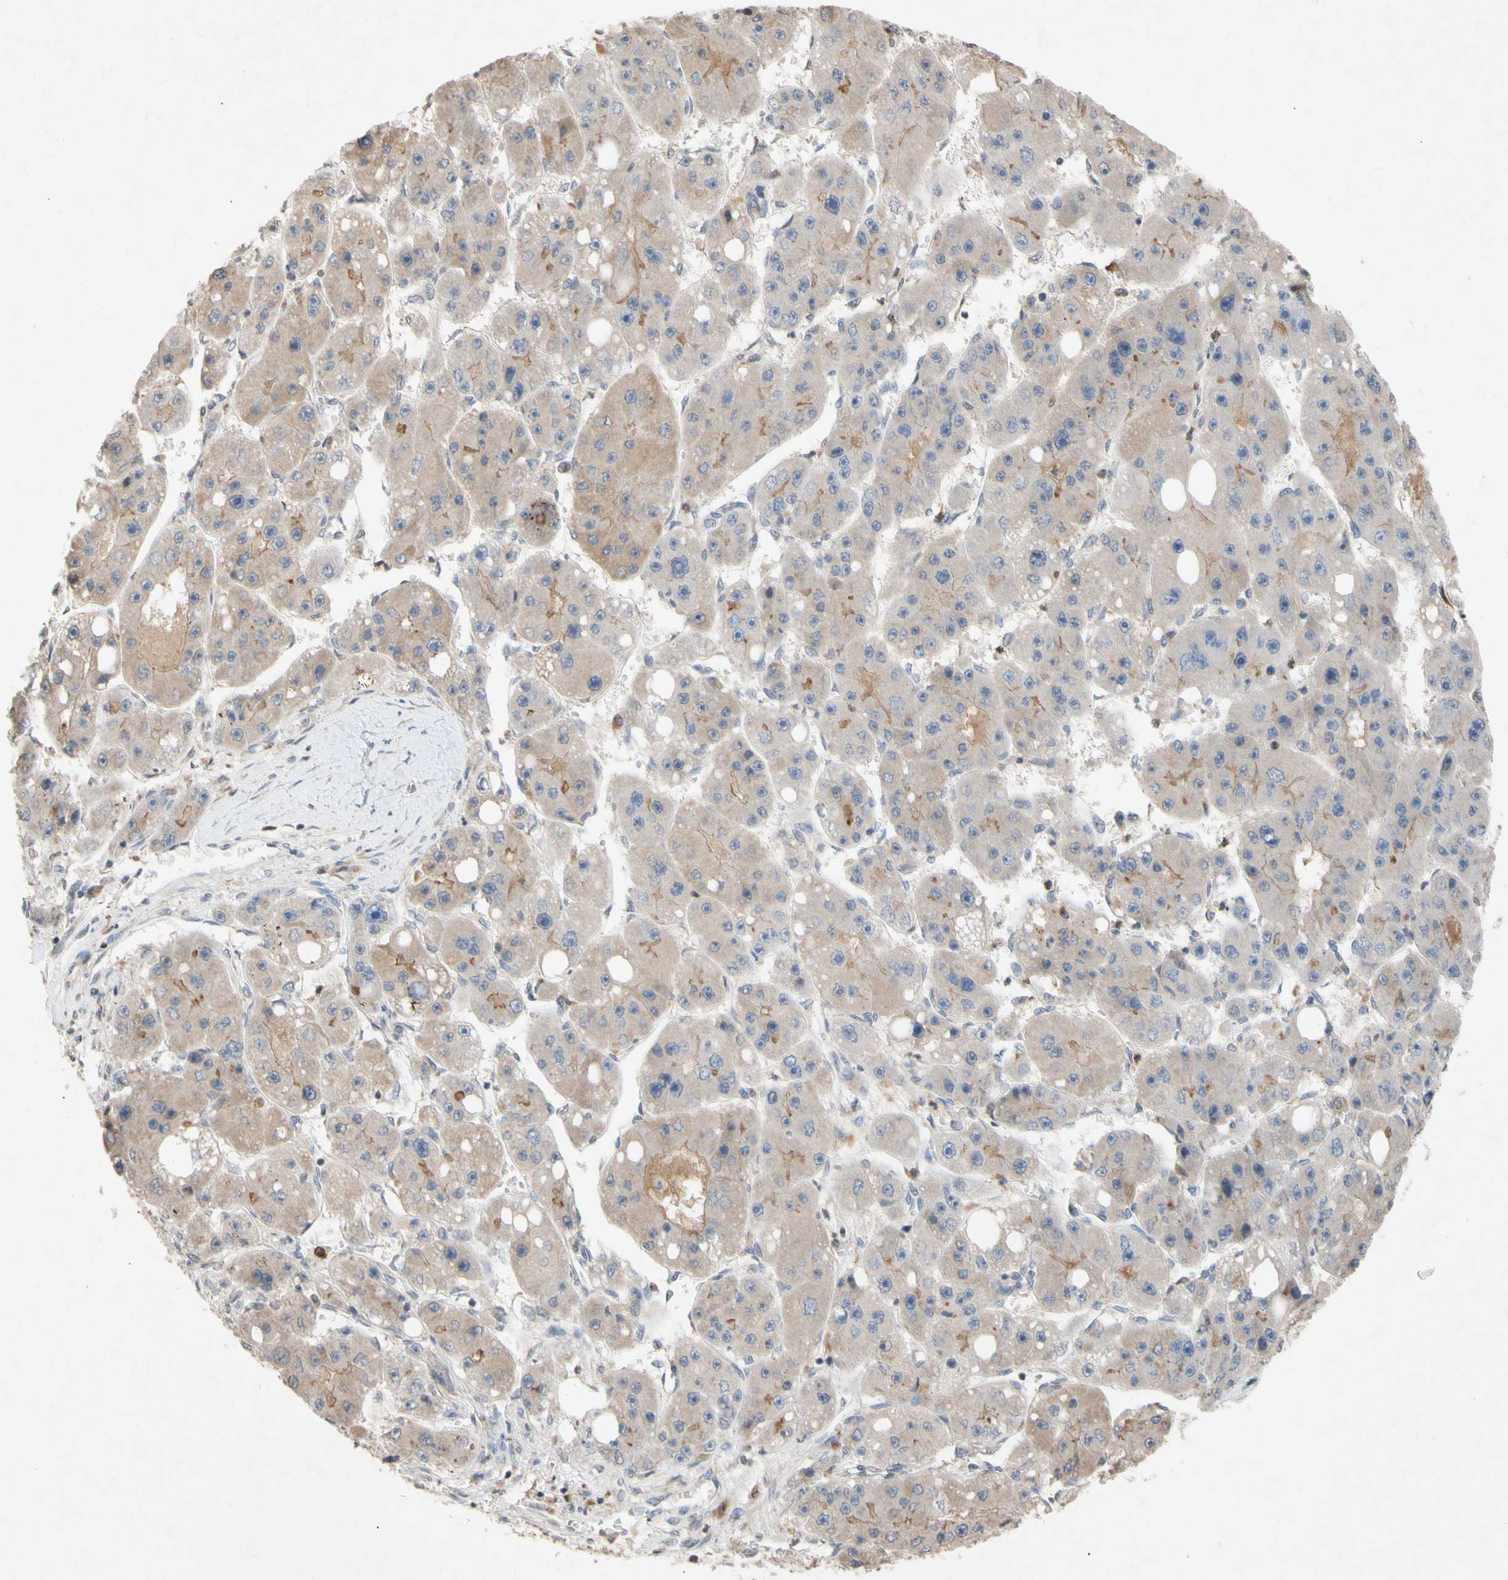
{"staining": {"intensity": "weak", "quantity": ">75%", "location": "cytoplasmic/membranous"}, "tissue": "liver cancer", "cell_type": "Tumor cells", "image_type": "cancer", "snomed": [{"axis": "morphology", "description": "Carcinoma, Hepatocellular, NOS"}, {"axis": "topography", "description": "Liver"}], "caption": "Liver cancer (hepatocellular carcinoma) stained for a protein reveals weak cytoplasmic/membranous positivity in tumor cells. (DAB = brown stain, brightfield microscopy at high magnification).", "gene": "NECTIN3", "patient": {"sex": "female", "age": 61}}